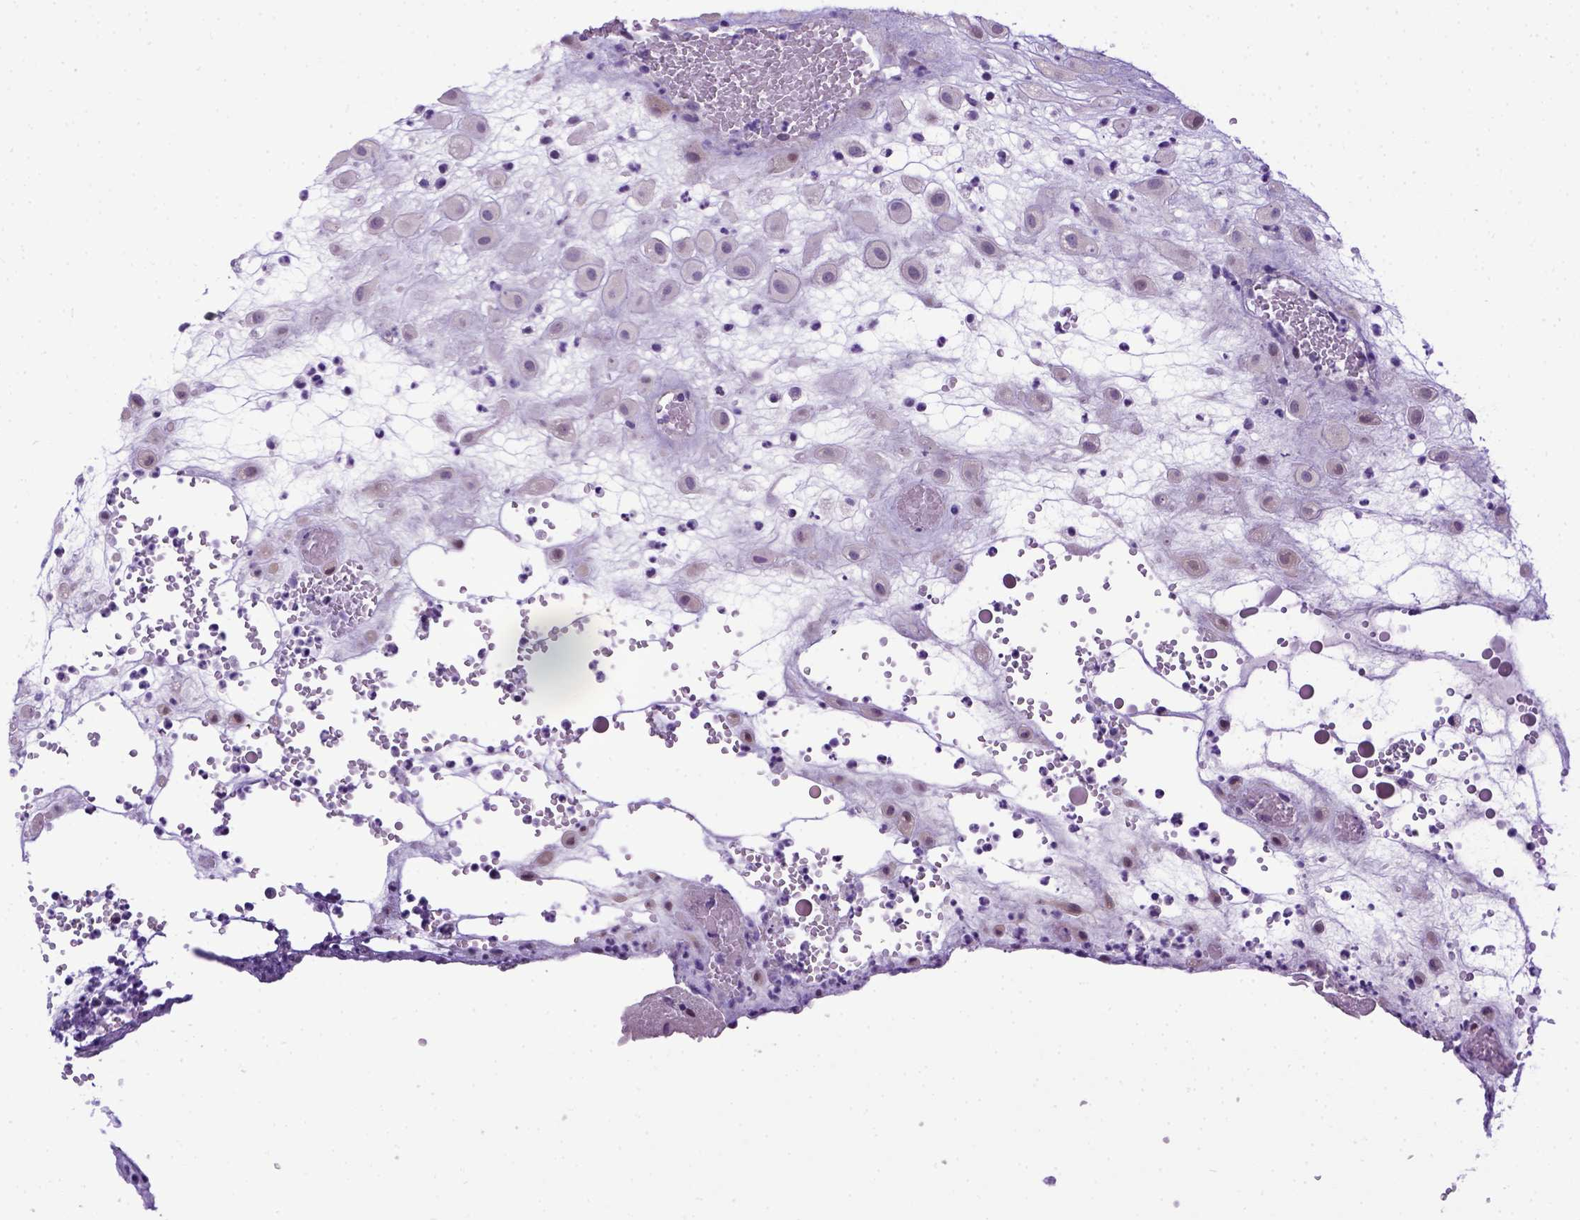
{"staining": {"intensity": "weak", "quantity": "25%-75%", "location": "cytoplasmic/membranous"}, "tissue": "placenta", "cell_type": "Decidual cells", "image_type": "normal", "snomed": [{"axis": "morphology", "description": "Normal tissue, NOS"}, {"axis": "topography", "description": "Placenta"}], "caption": "This is an image of immunohistochemistry (IHC) staining of unremarkable placenta, which shows weak positivity in the cytoplasmic/membranous of decidual cells.", "gene": "NEK5", "patient": {"sex": "female", "age": 24}}